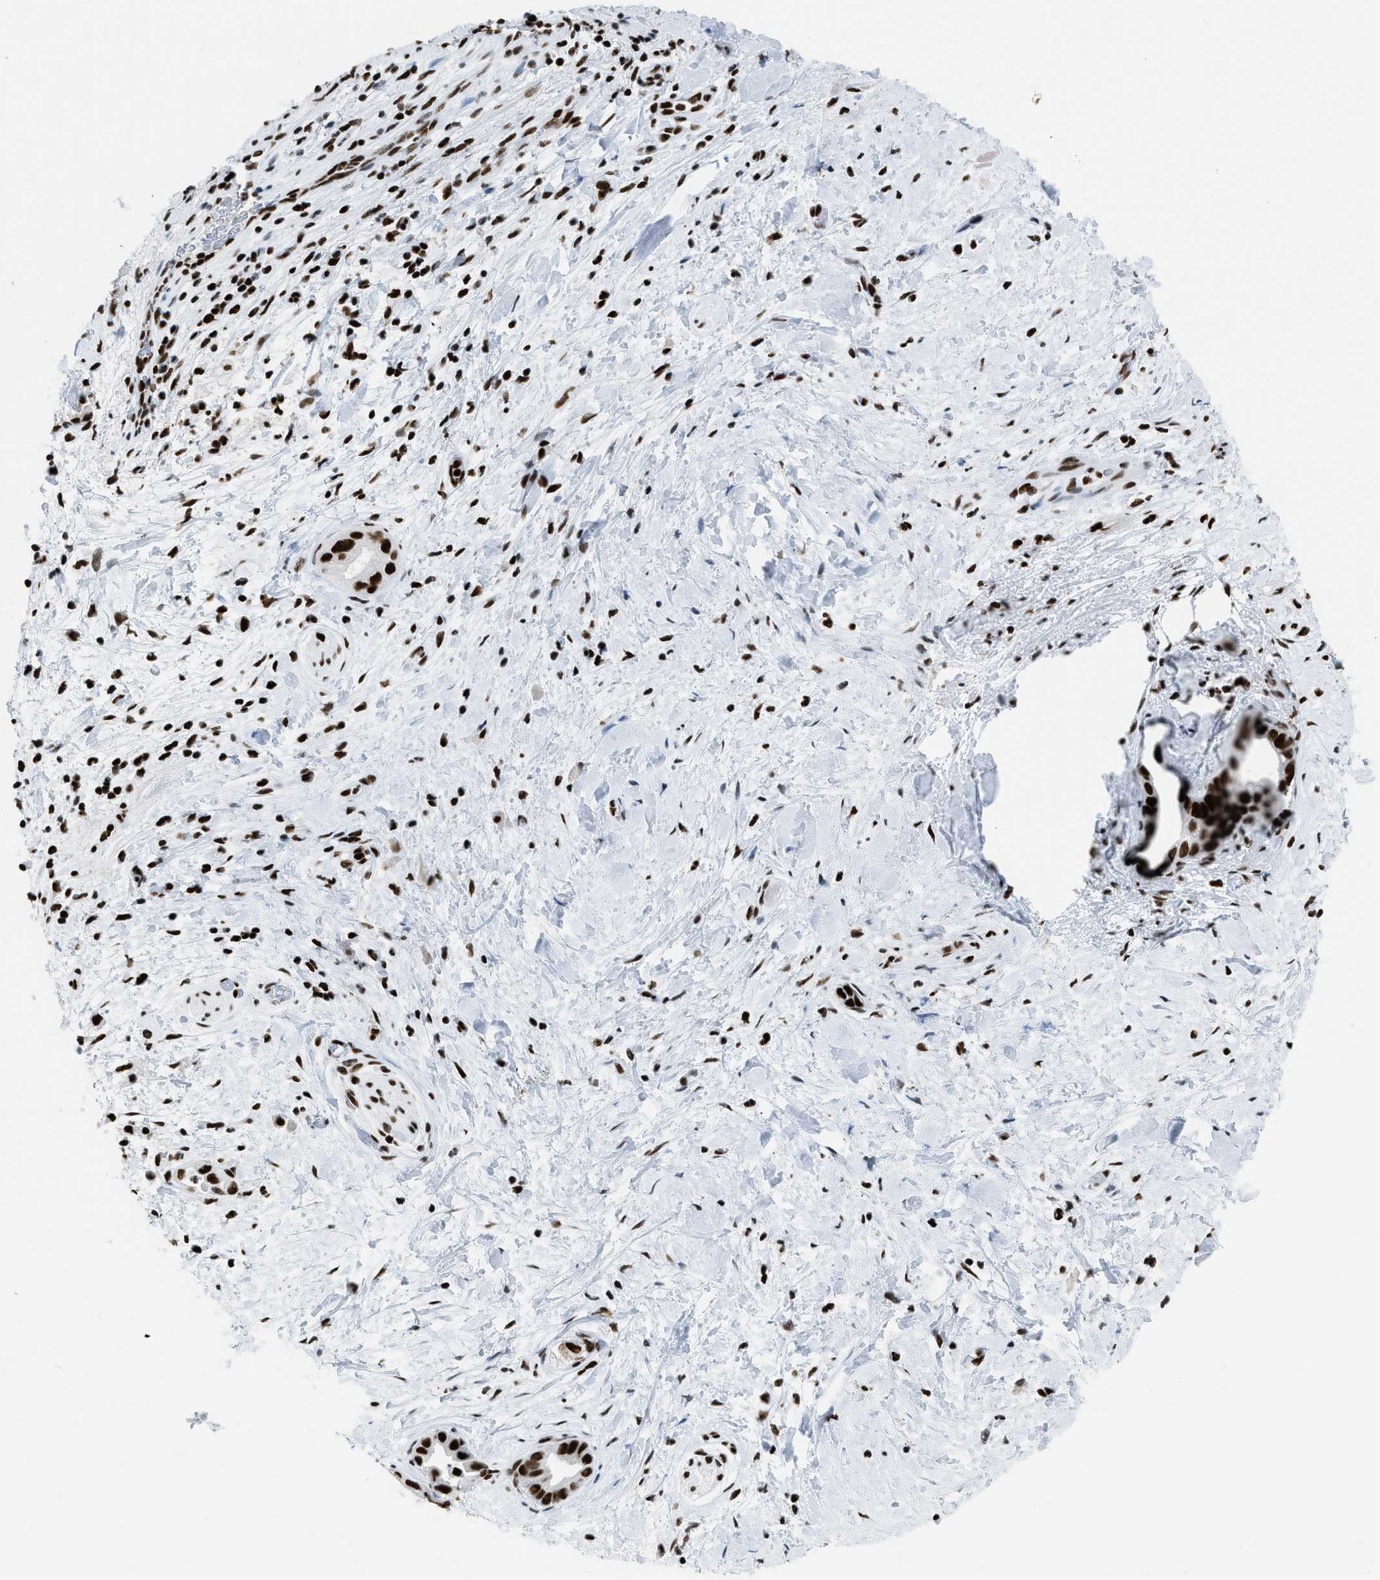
{"staining": {"intensity": "strong", "quantity": ">75%", "location": "nuclear"}, "tissue": "pancreatic cancer", "cell_type": "Tumor cells", "image_type": "cancer", "snomed": [{"axis": "morphology", "description": "Adenocarcinoma, NOS"}, {"axis": "topography", "description": "Pancreas"}], "caption": "Pancreatic adenocarcinoma tissue exhibits strong nuclear positivity in about >75% of tumor cells, visualized by immunohistochemistry.", "gene": "PIF1", "patient": {"sex": "male", "age": 55}}